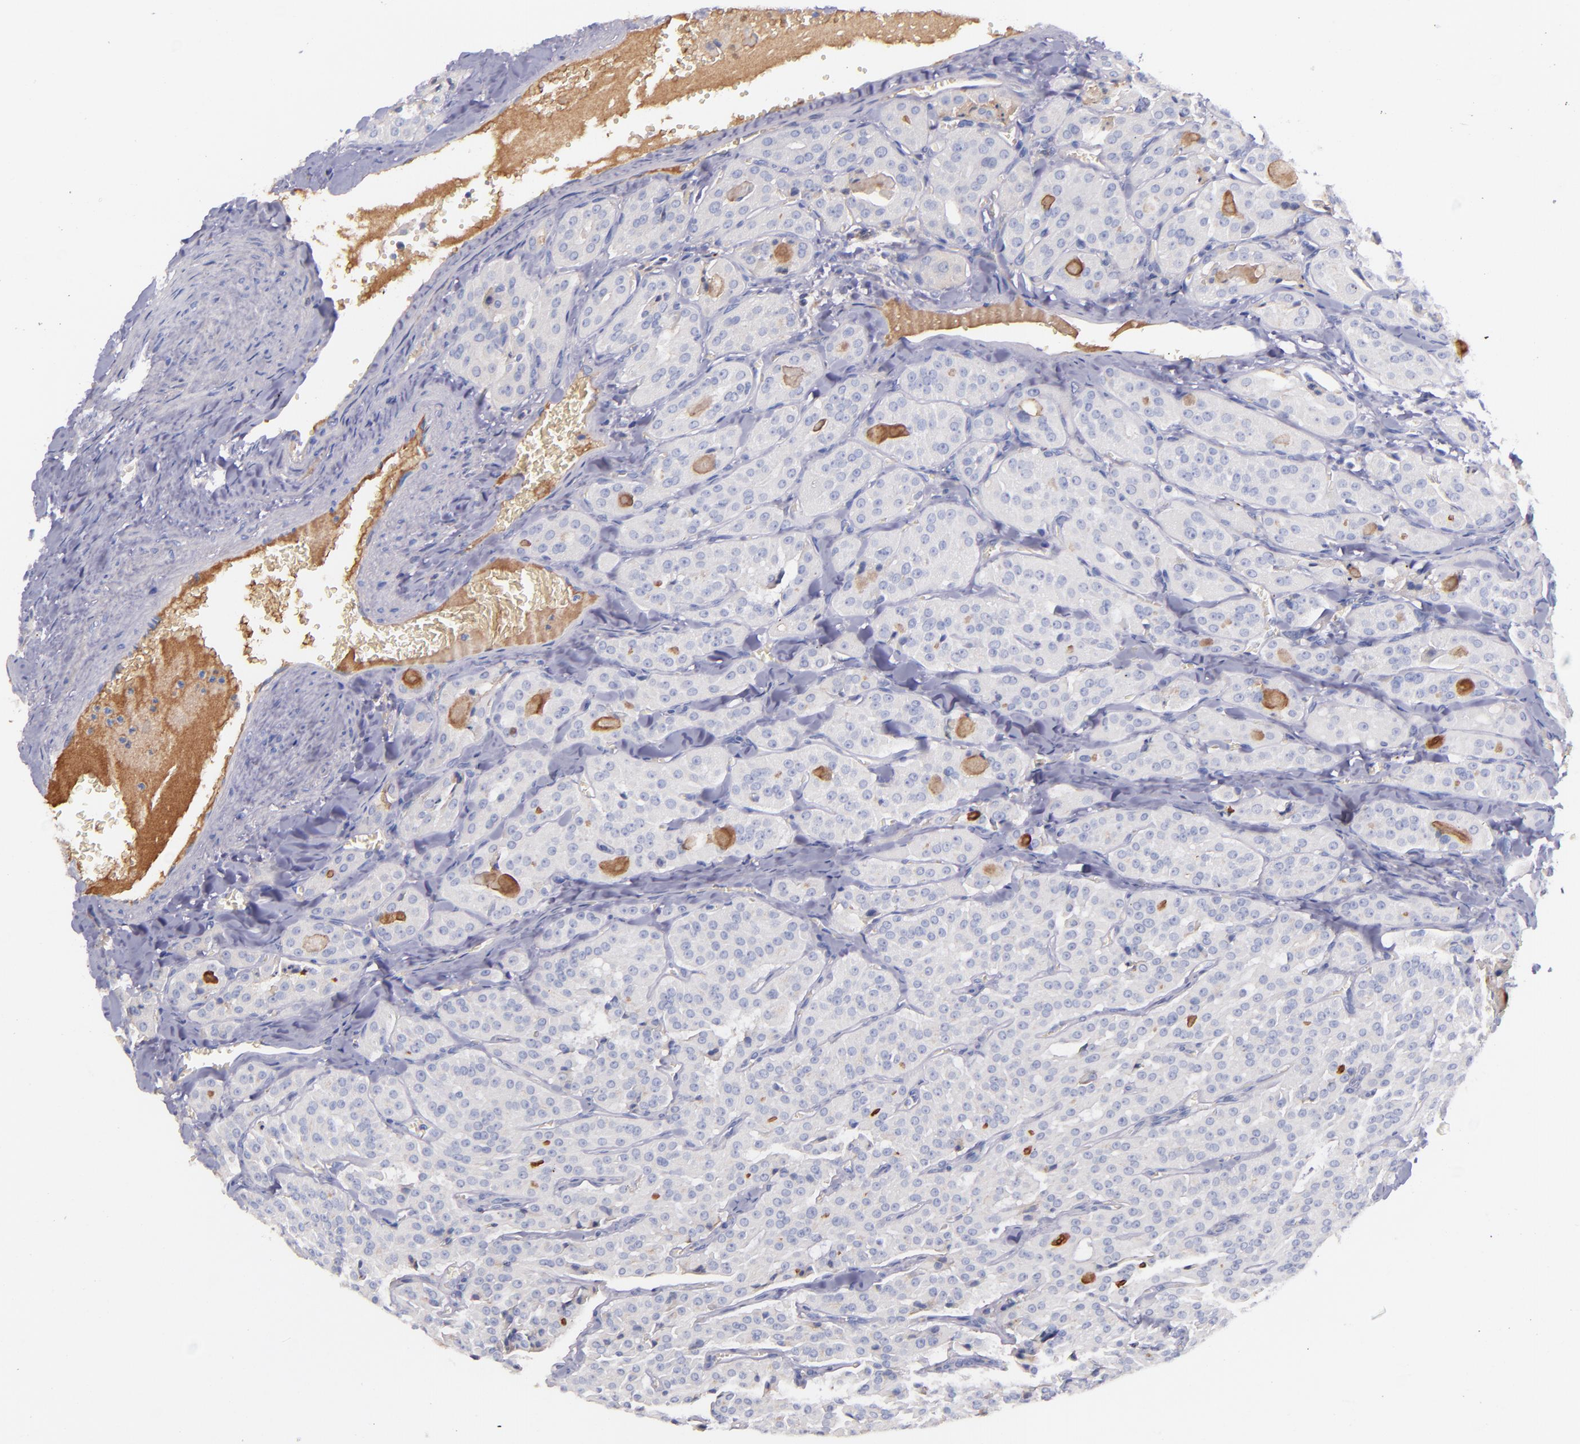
{"staining": {"intensity": "moderate", "quantity": "<25%", "location": "cytoplasmic/membranous"}, "tissue": "thyroid cancer", "cell_type": "Tumor cells", "image_type": "cancer", "snomed": [{"axis": "morphology", "description": "Carcinoma, NOS"}, {"axis": "topography", "description": "Thyroid gland"}], "caption": "Moderate cytoplasmic/membranous protein staining is appreciated in about <25% of tumor cells in thyroid cancer. (brown staining indicates protein expression, while blue staining denotes nuclei).", "gene": "KNG1", "patient": {"sex": "male", "age": 76}}